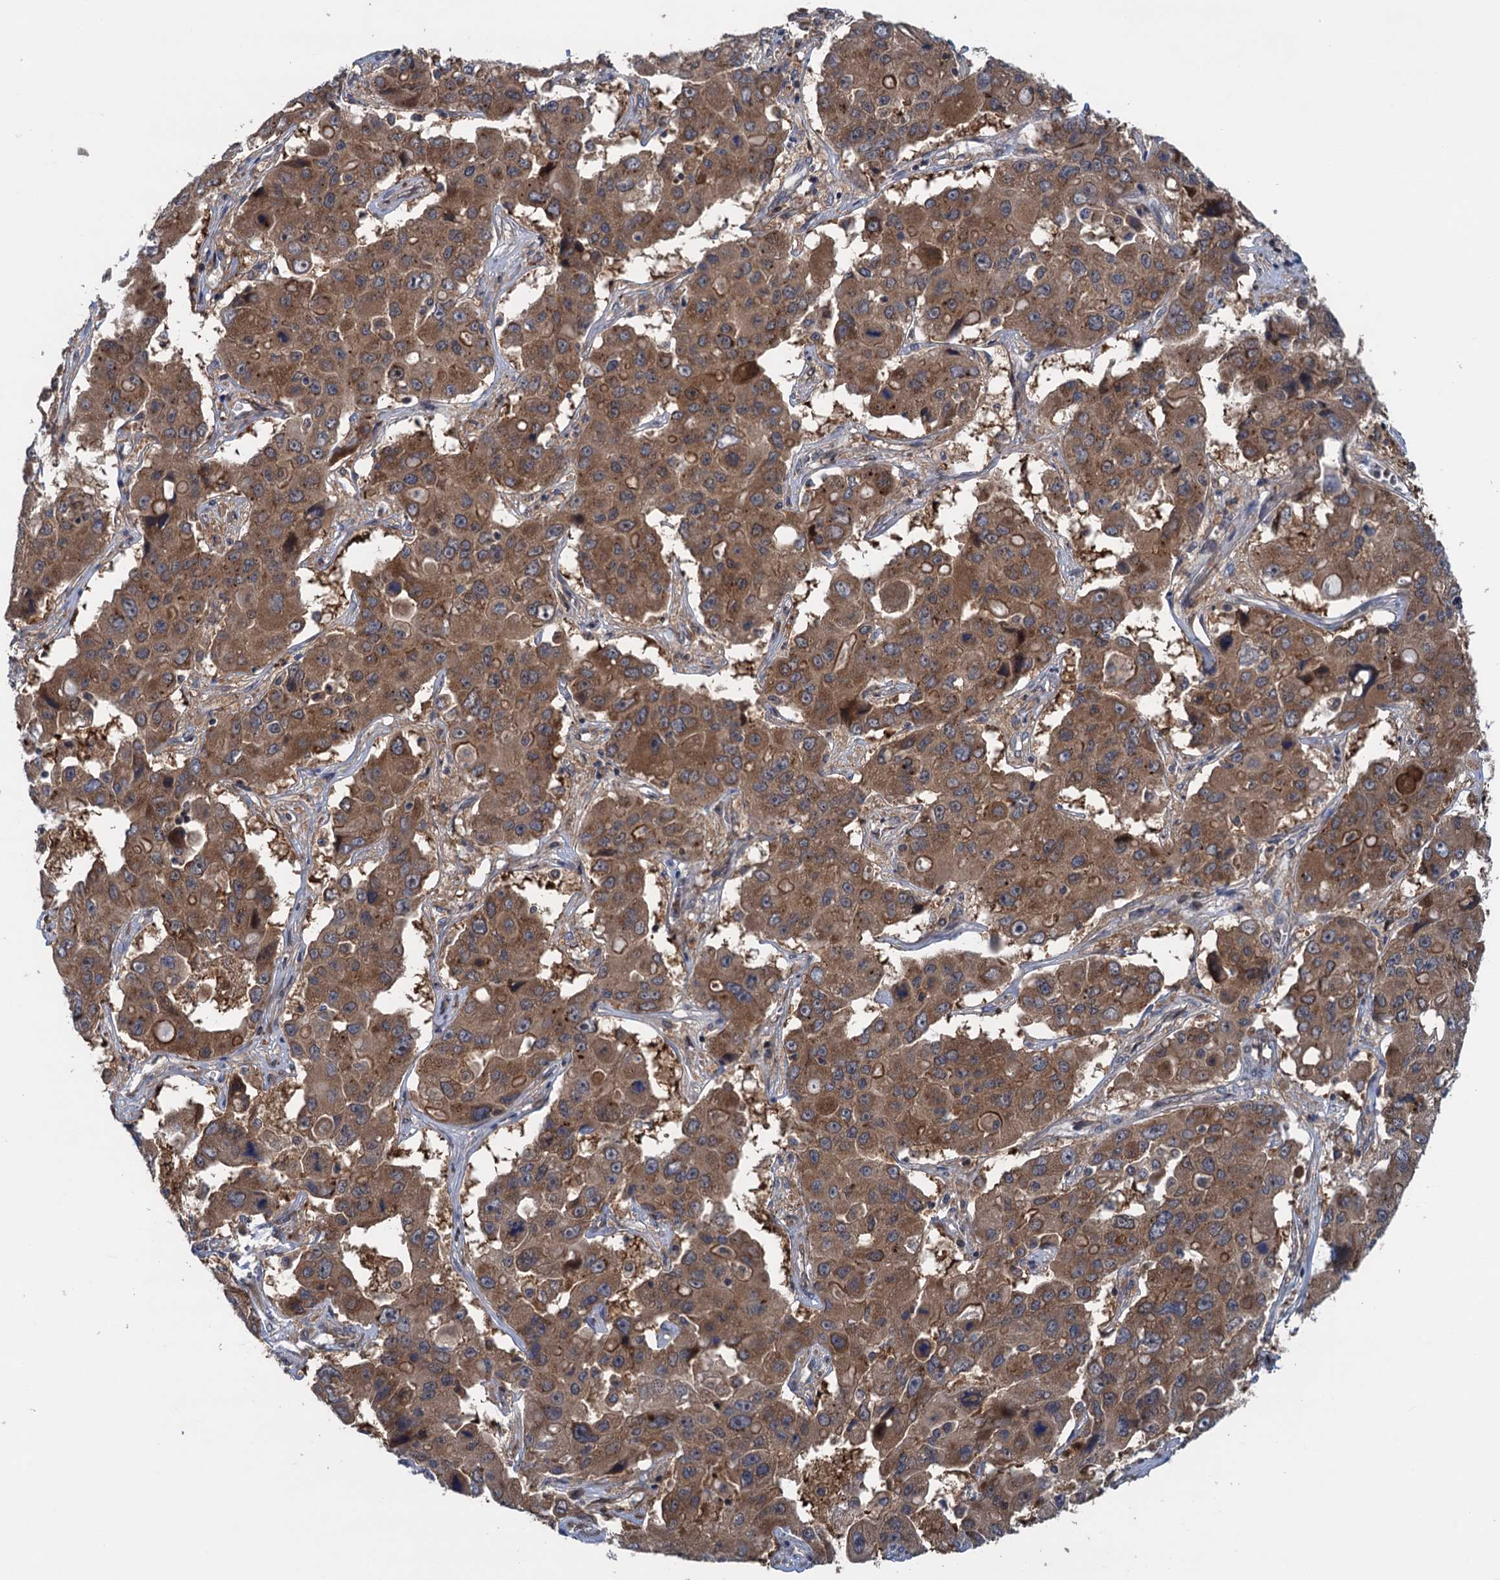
{"staining": {"intensity": "moderate", "quantity": ">75%", "location": "cytoplasmic/membranous"}, "tissue": "liver cancer", "cell_type": "Tumor cells", "image_type": "cancer", "snomed": [{"axis": "morphology", "description": "Cholangiocarcinoma"}, {"axis": "topography", "description": "Liver"}], "caption": "Immunohistochemistry staining of liver cancer (cholangiocarcinoma), which exhibits medium levels of moderate cytoplasmic/membranous expression in about >75% of tumor cells indicating moderate cytoplasmic/membranous protein positivity. The staining was performed using DAB (brown) for protein detection and nuclei were counterstained in hematoxylin (blue).", "gene": "CNTN5", "patient": {"sex": "male", "age": 67}}